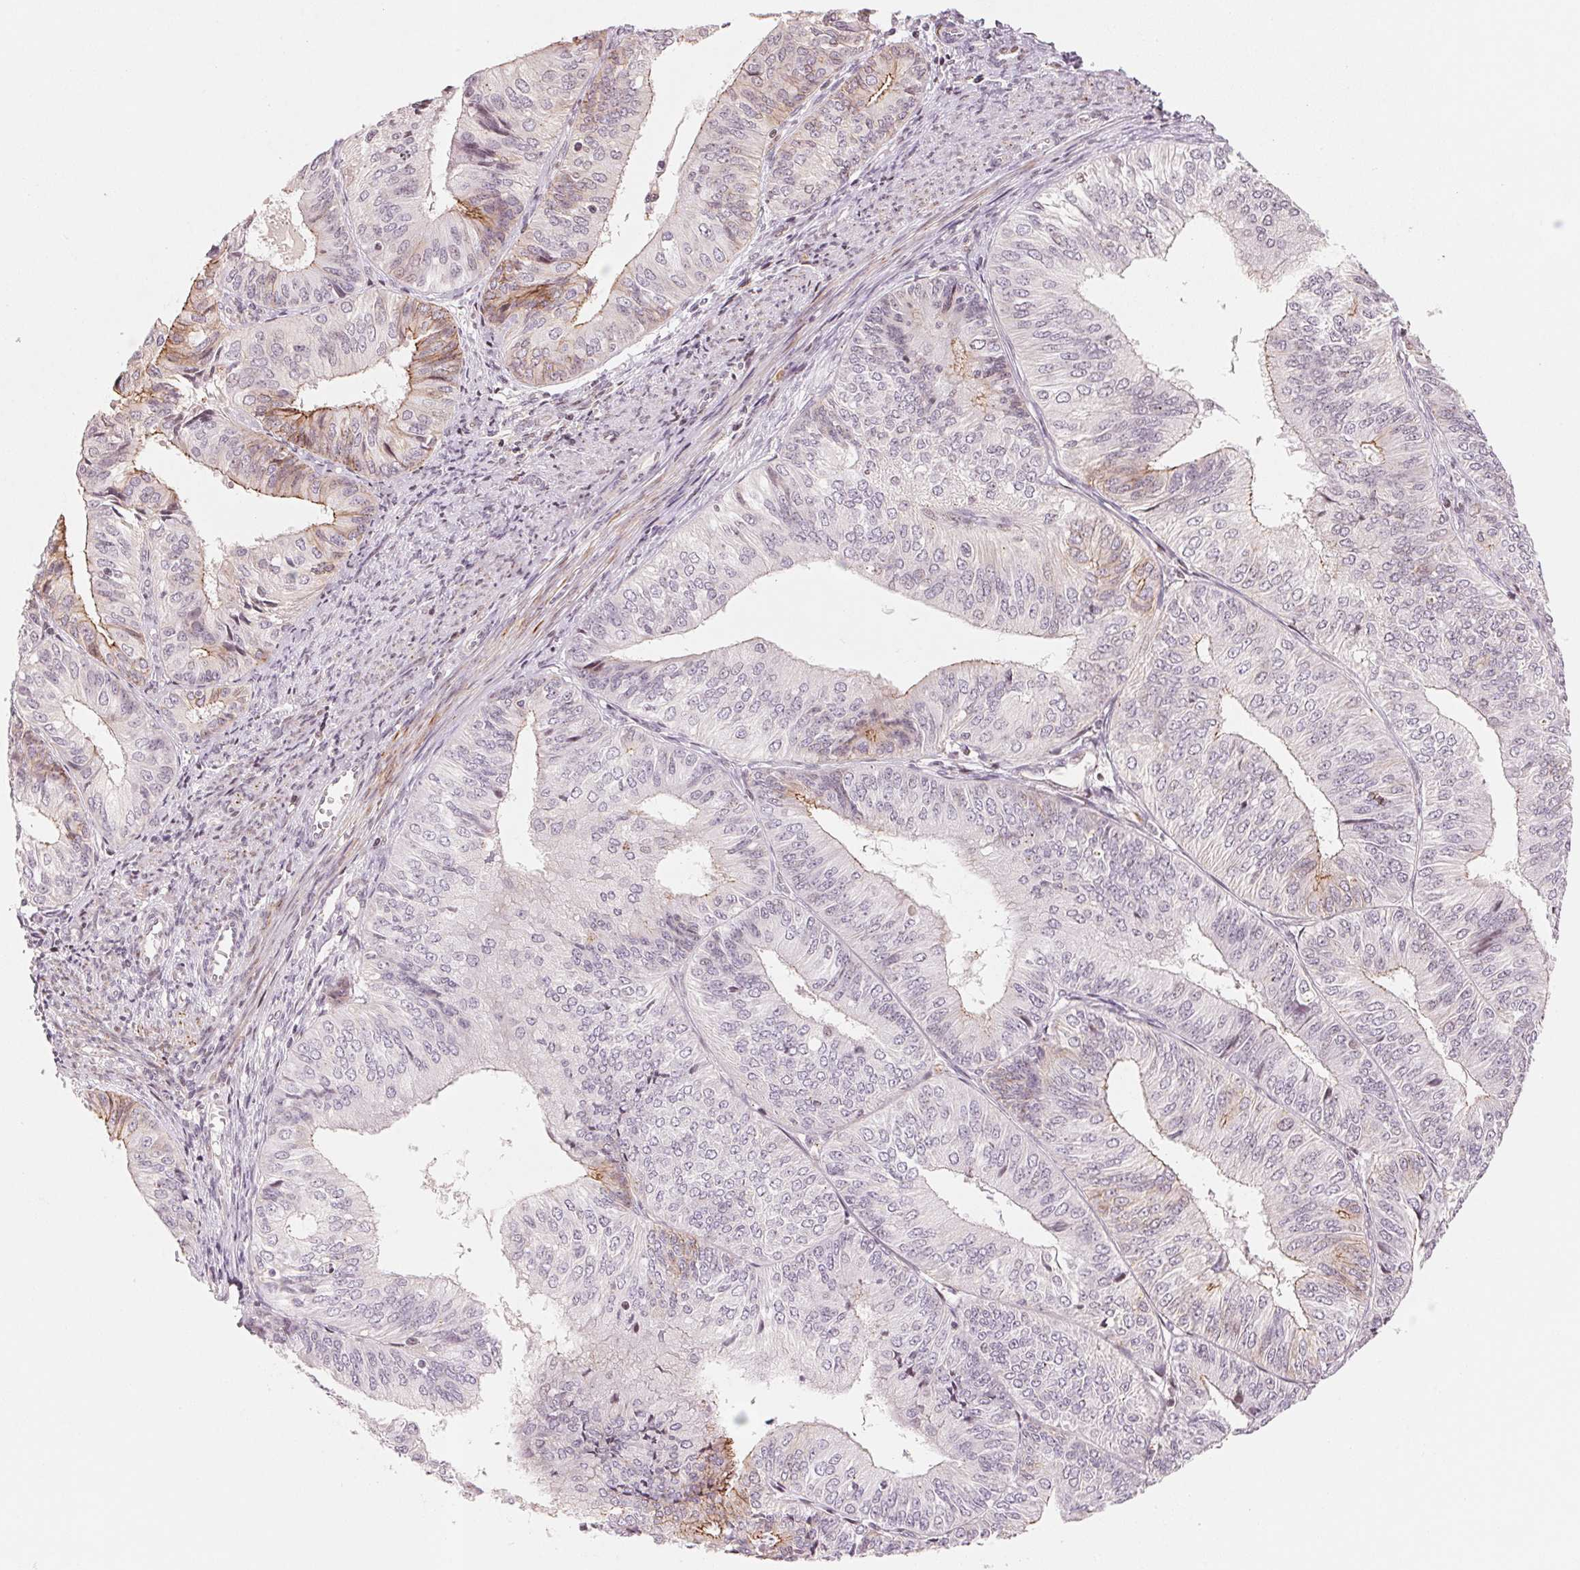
{"staining": {"intensity": "moderate", "quantity": "<25%", "location": "cytoplasmic/membranous"}, "tissue": "endometrial cancer", "cell_type": "Tumor cells", "image_type": "cancer", "snomed": [{"axis": "morphology", "description": "Adenocarcinoma, NOS"}, {"axis": "topography", "description": "Endometrium"}], "caption": "Adenocarcinoma (endometrial) tissue exhibits moderate cytoplasmic/membranous staining in about <25% of tumor cells", "gene": "SLC17A4", "patient": {"sex": "female", "age": 58}}